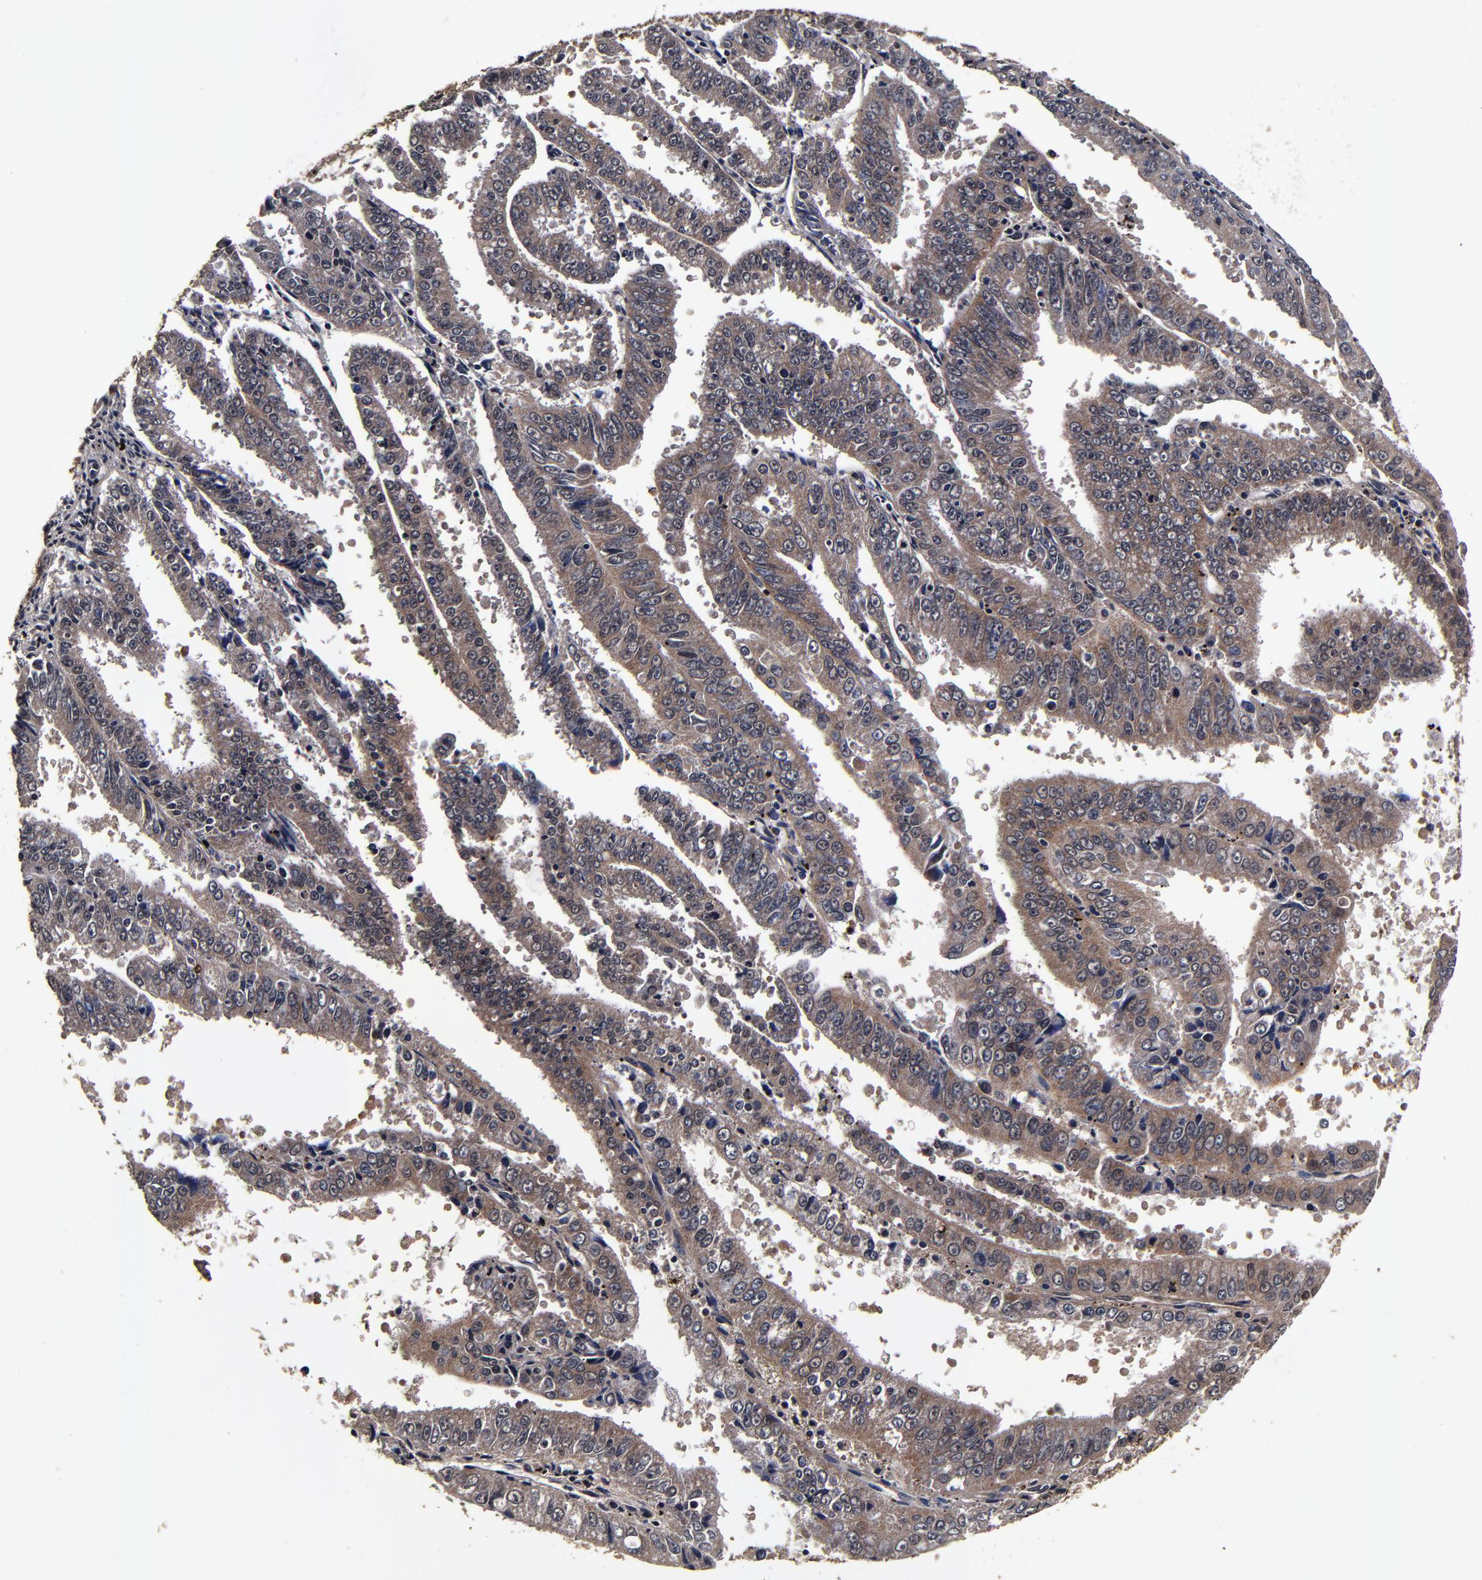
{"staining": {"intensity": "moderate", "quantity": ">75%", "location": "cytoplasmic/membranous"}, "tissue": "endometrial cancer", "cell_type": "Tumor cells", "image_type": "cancer", "snomed": [{"axis": "morphology", "description": "Adenocarcinoma, NOS"}, {"axis": "topography", "description": "Endometrium"}], "caption": "A brown stain shows moderate cytoplasmic/membranous positivity of a protein in endometrial adenocarcinoma tumor cells. (DAB (3,3'-diaminobenzidine) IHC, brown staining for protein, blue staining for nuclei).", "gene": "MMP15", "patient": {"sex": "female", "age": 66}}